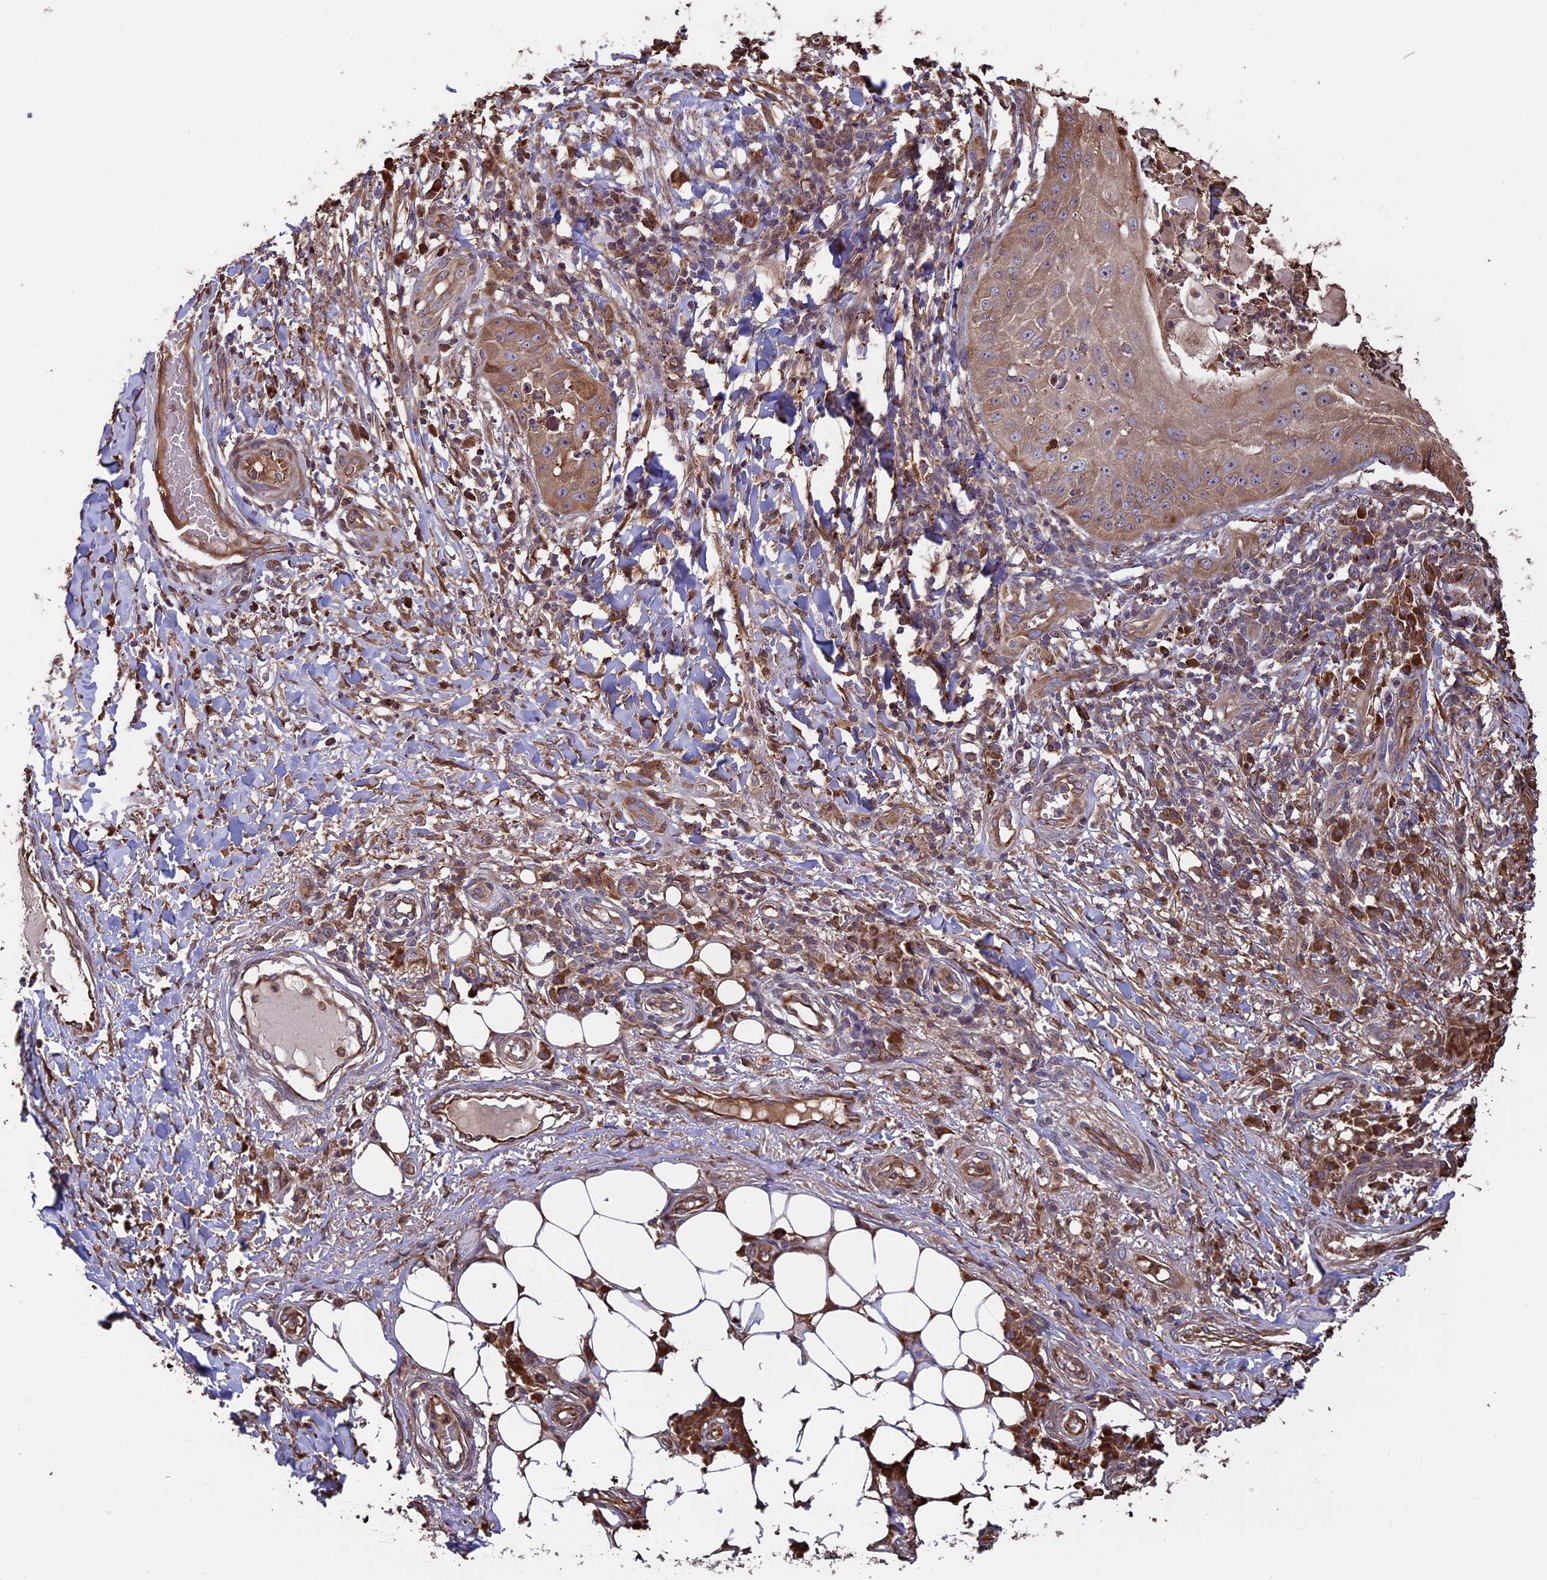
{"staining": {"intensity": "moderate", "quantity": ">75%", "location": "cytoplasmic/membranous"}, "tissue": "skin cancer", "cell_type": "Tumor cells", "image_type": "cancer", "snomed": [{"axis": "morphology", "description": "Squamous cell carcinoma, NOS"}, {"axis": "topography", "description": "Skin"}], "caption": "Brown immunohistochemical staining in human skin cancer displays moderate cytoplasmic/membranous expression in about >75% of tumor cells.", "gene": "VWA3A", "patient": {"sex": "male", "age": 70}}